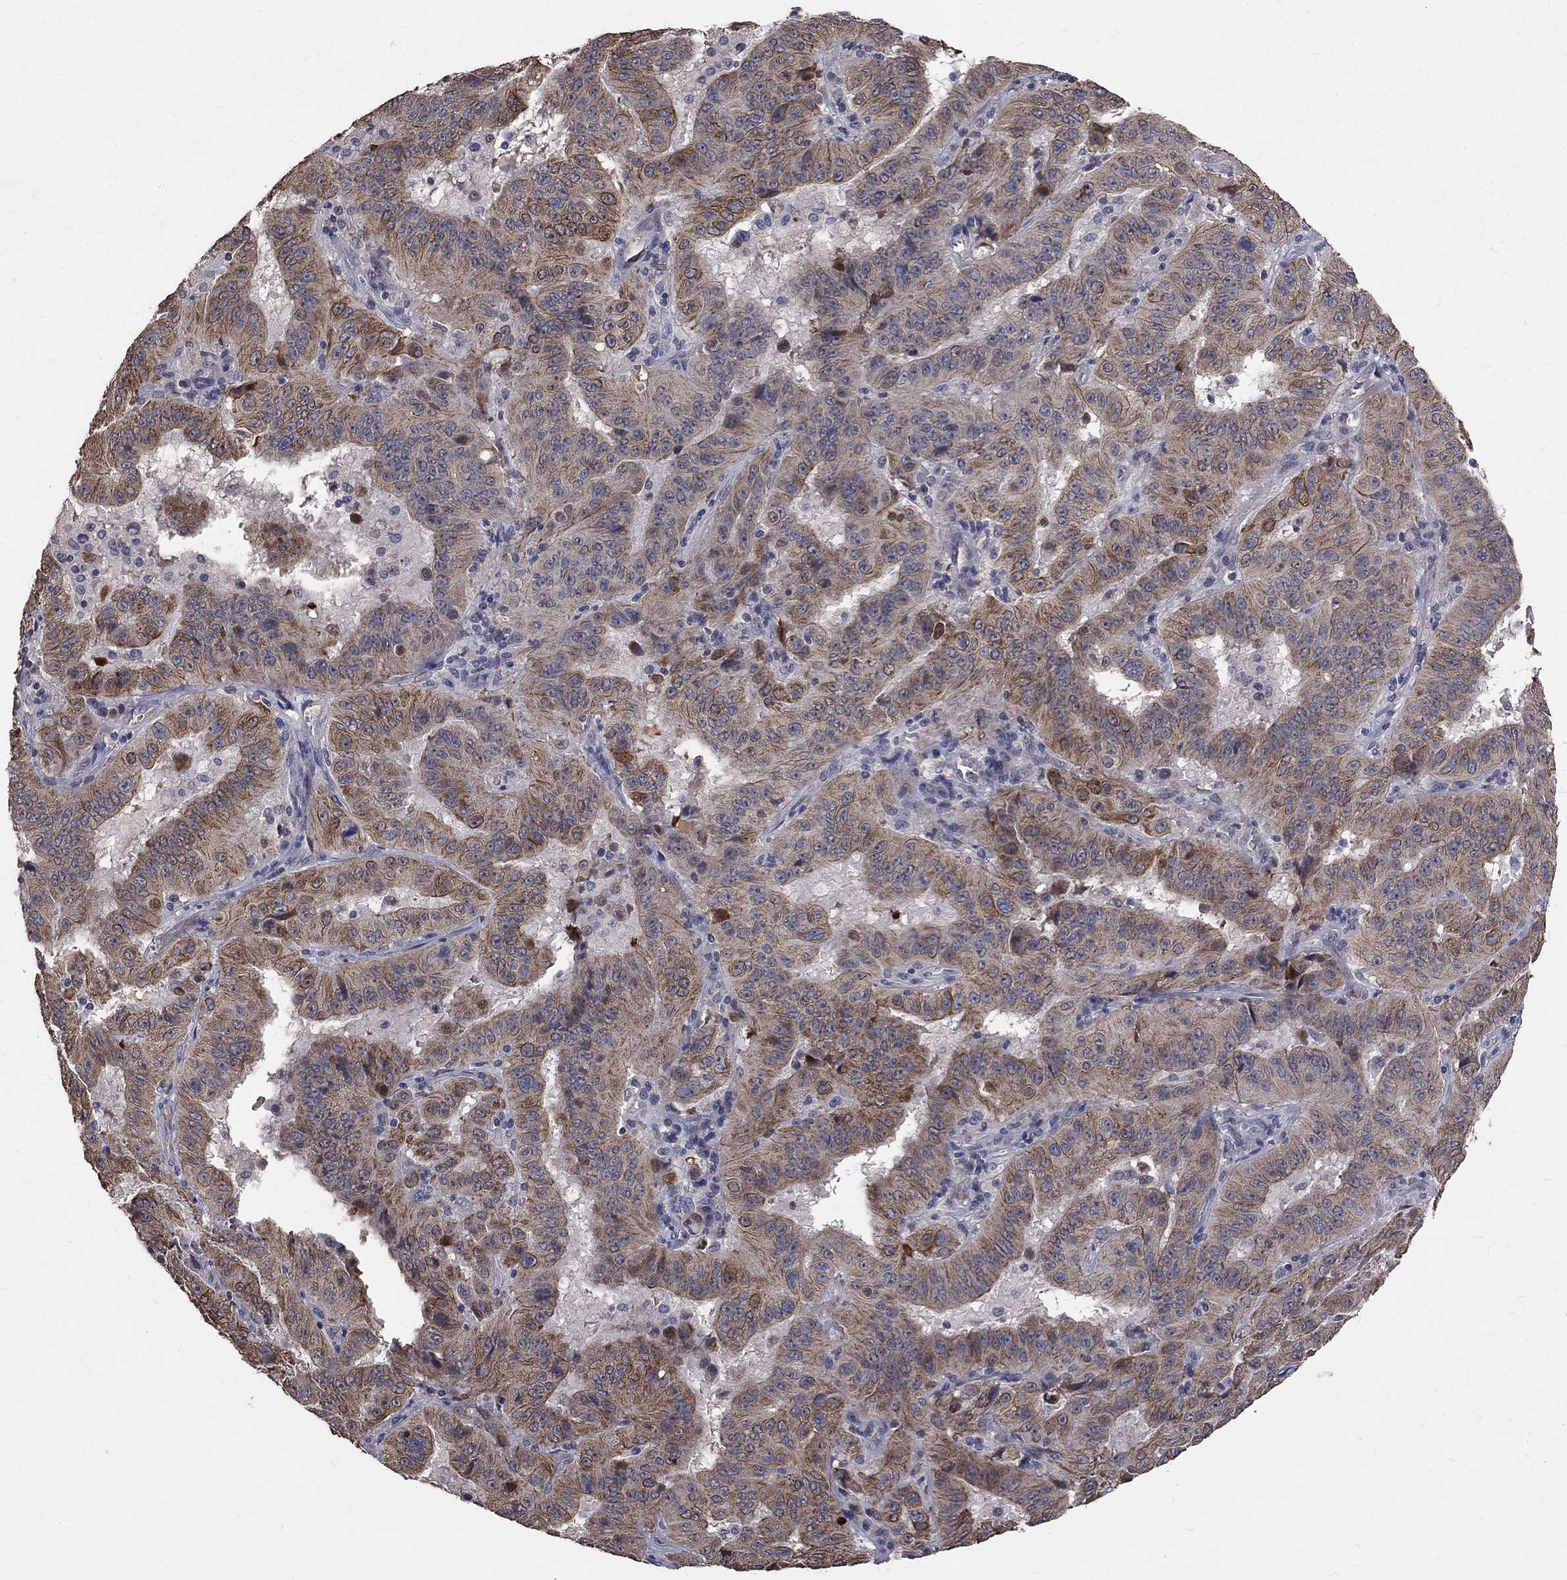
{"staining": {"intensity": "strong", "quantity": "25%-75%", "location": "cytoplasmic/membranous"}, "tissue": "pancreatic cancer", "cell_type": "Tumor cells", "image_type": "cancer", "snomed": [{"axis": "morphology", "description": "Adenocarcinoma, NOS"}, {"axis": "topography", "description": "Pancreas"}], "caption": "The histopathology image shows staining of pancreatic cancer (adenocarcinoma), revealing strong cytoplasmic/membranous protein expression (brown color) within tumor cells. (DAB IHC, brown staining for protein, blue staining for nuclei).", "gene": "CHST5", "patient": {"sex": "male", "age": 63}}